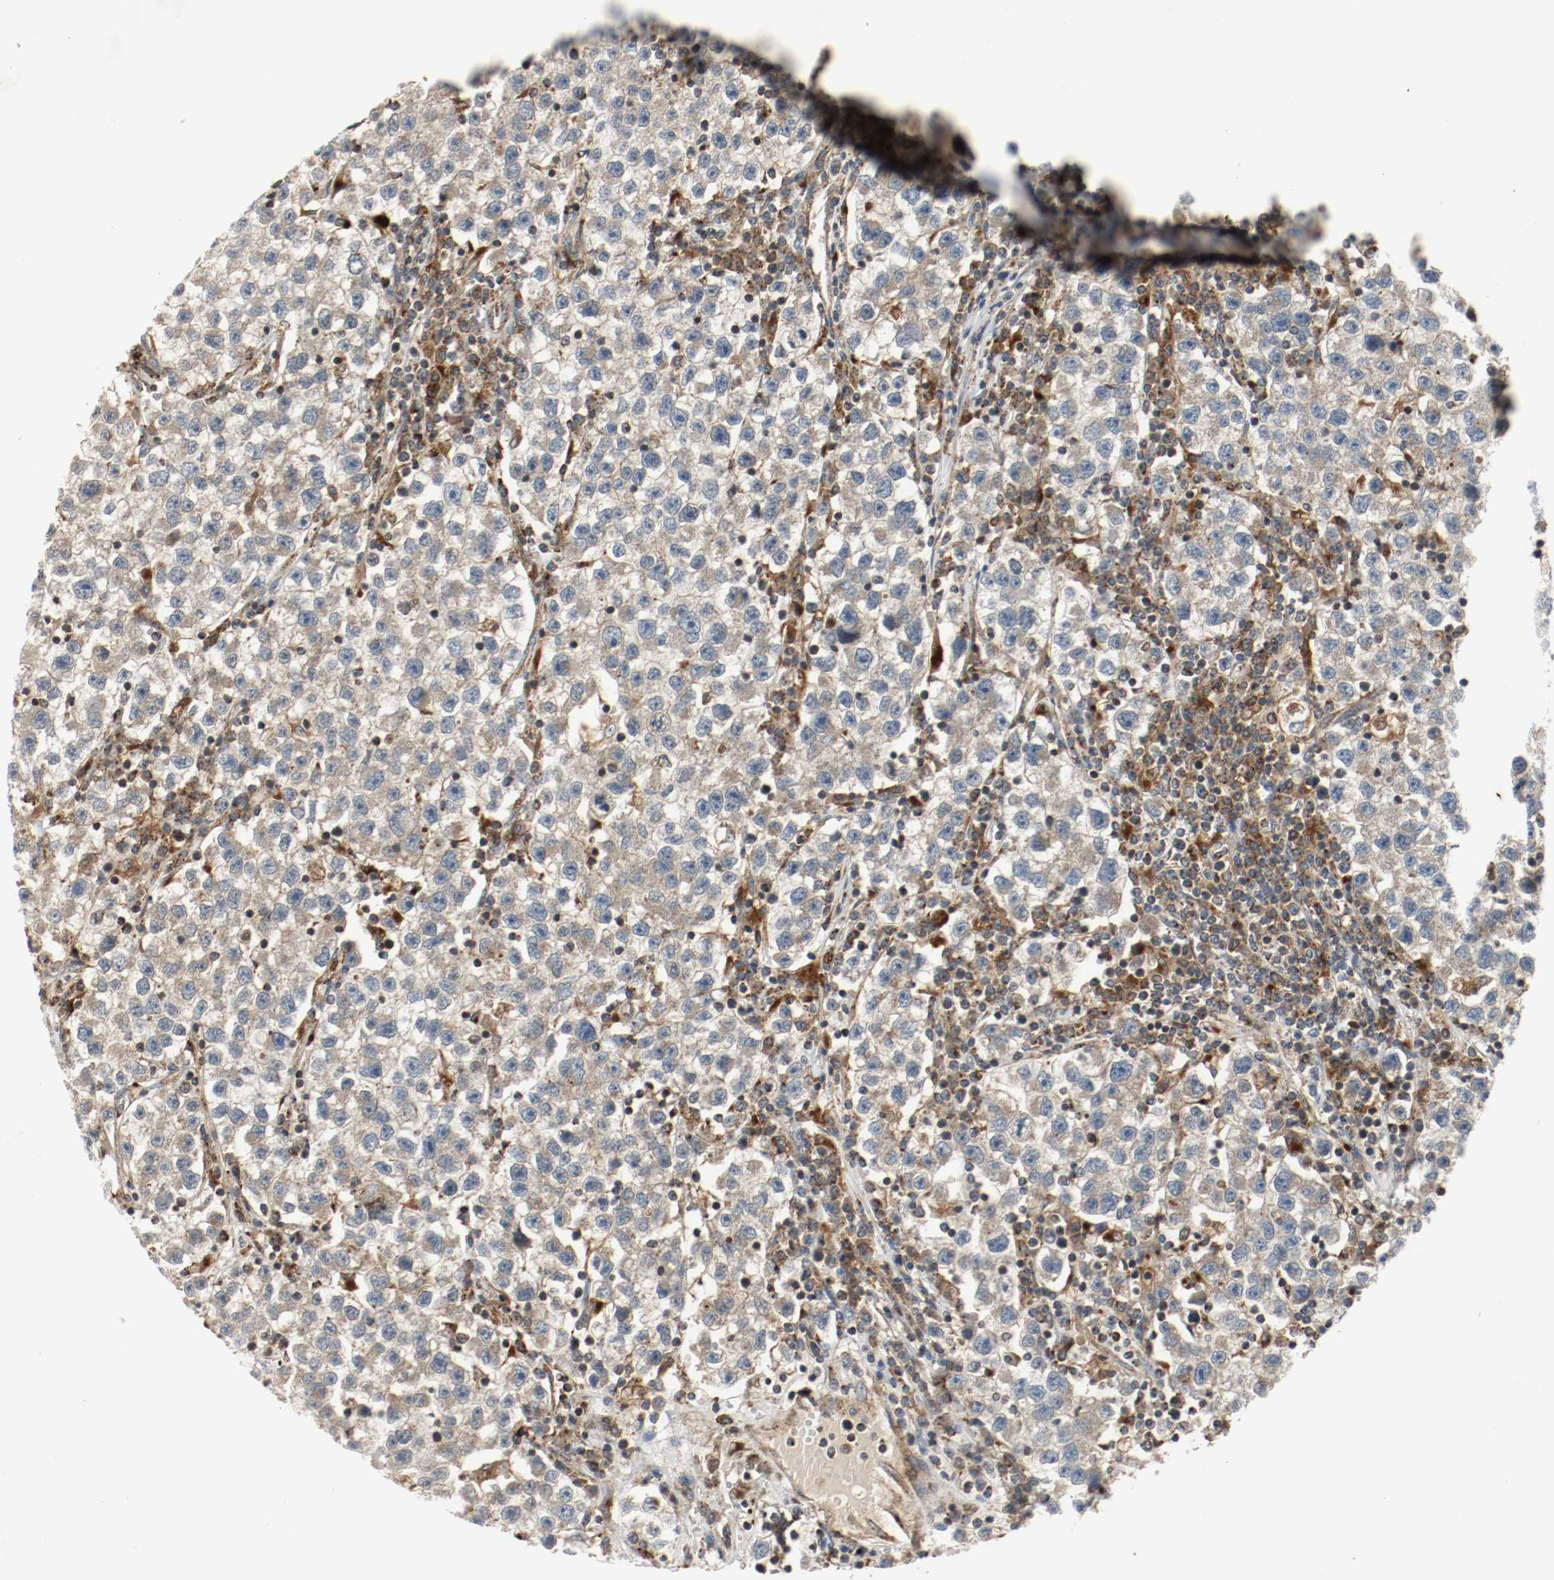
{"staining": {"intensity": "moderate", "quantity": ">75%", "location": "cytoplasmic/membranous"}, "tissue": "testis cancer", "cell_type": "Tumor cells", "image_type": "cancer", "snomed": [{"axis": "morphology", "description": "Seminoma, NOS"}, {"axis": "topography", "description": "Testis"}], "caption": "A brown stain shows moderate cytoplasmic/membranous staining of a protein in seminoma (testis) tumor cells.", "gene": "LAMP2", "patient": {"sex": "male", "age": 22}}